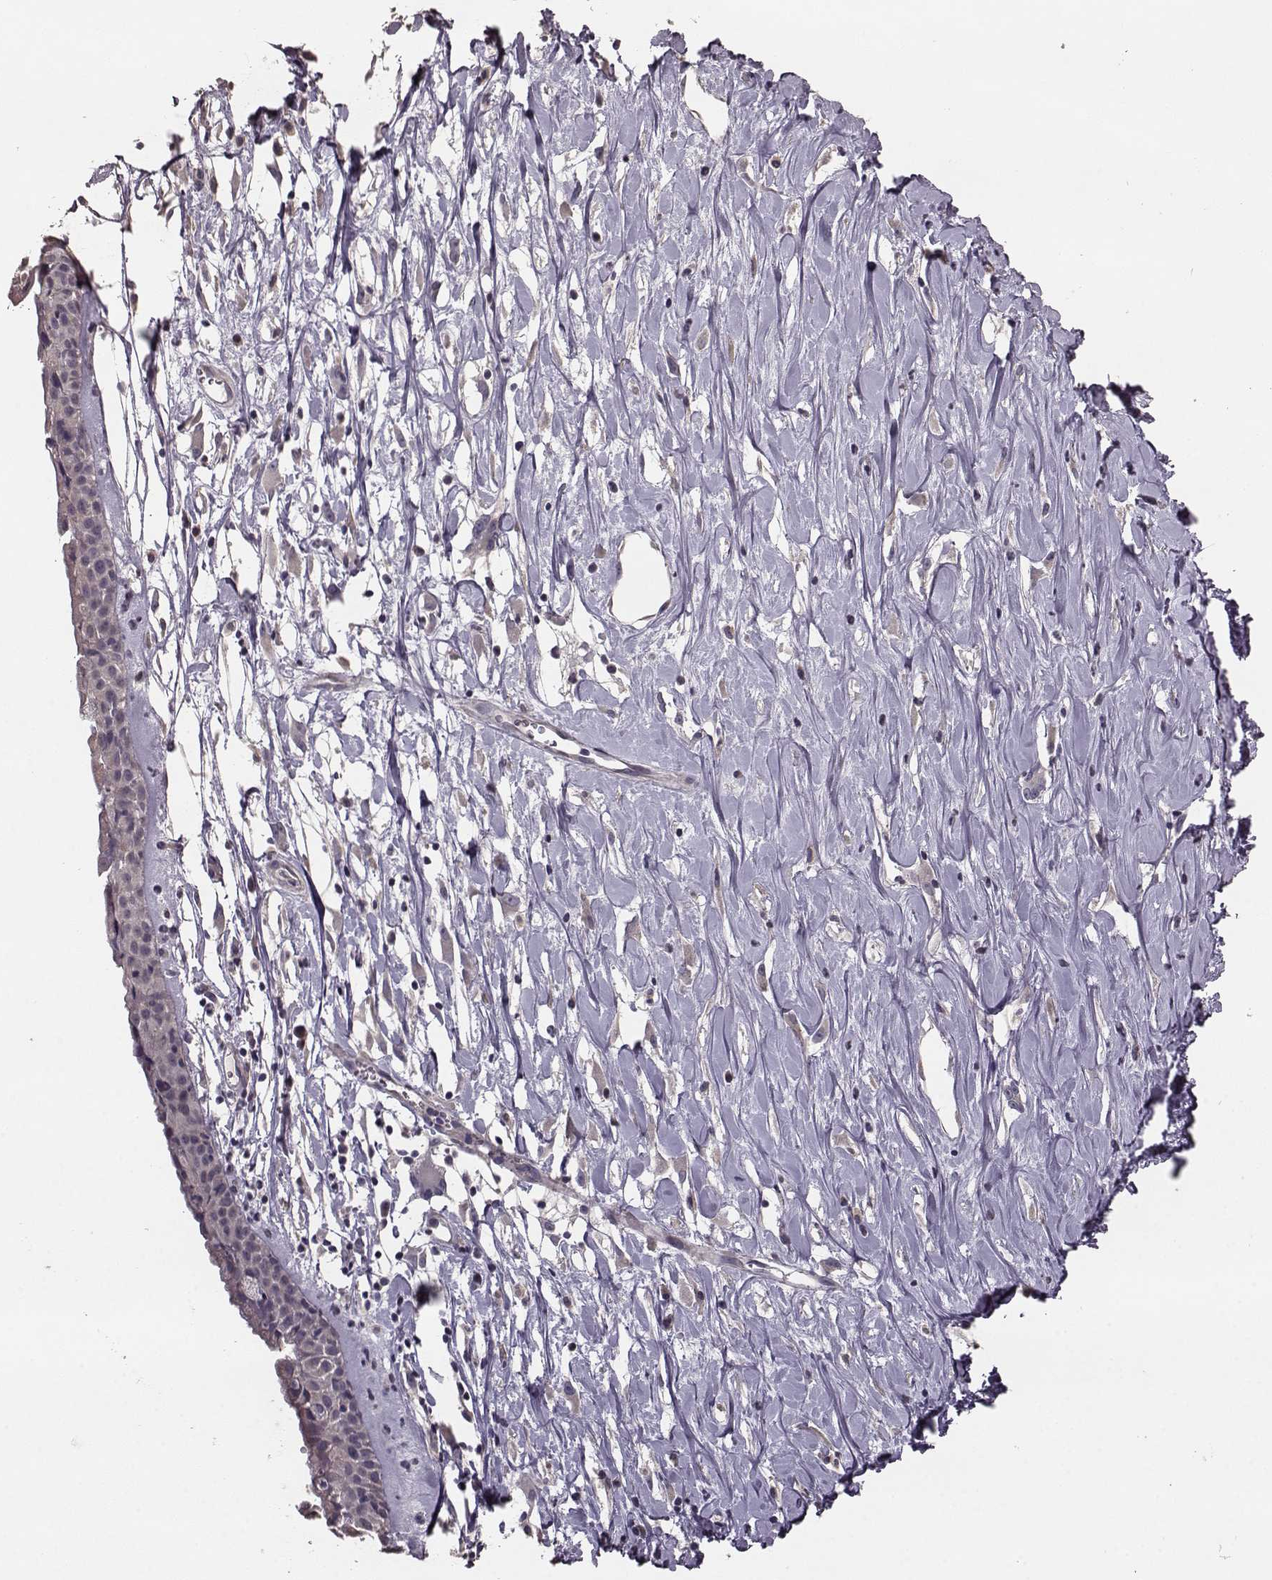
{"staining": {"intensity": "weak", "quantity": "<25%", "location": "cytoplasmic/membranous"}, "tissue": "nasopharynx", "cell_type": "Respiratory epithelial cells", "image_type": "normal", "snomed": [{"axis": "morphology", "description": "Normal tissue, NOS"}, {"axis": "topography", "description": "Nasopharynx"}], "caption": "DAB (3,3'-diaminobenzidine) immunohistochemical staining of benign nasopharynx reveals no significant staining in respiratory epithelial cells.", "gene": "SLC52A3", "patient": {"sex": "female", "age": 85}}